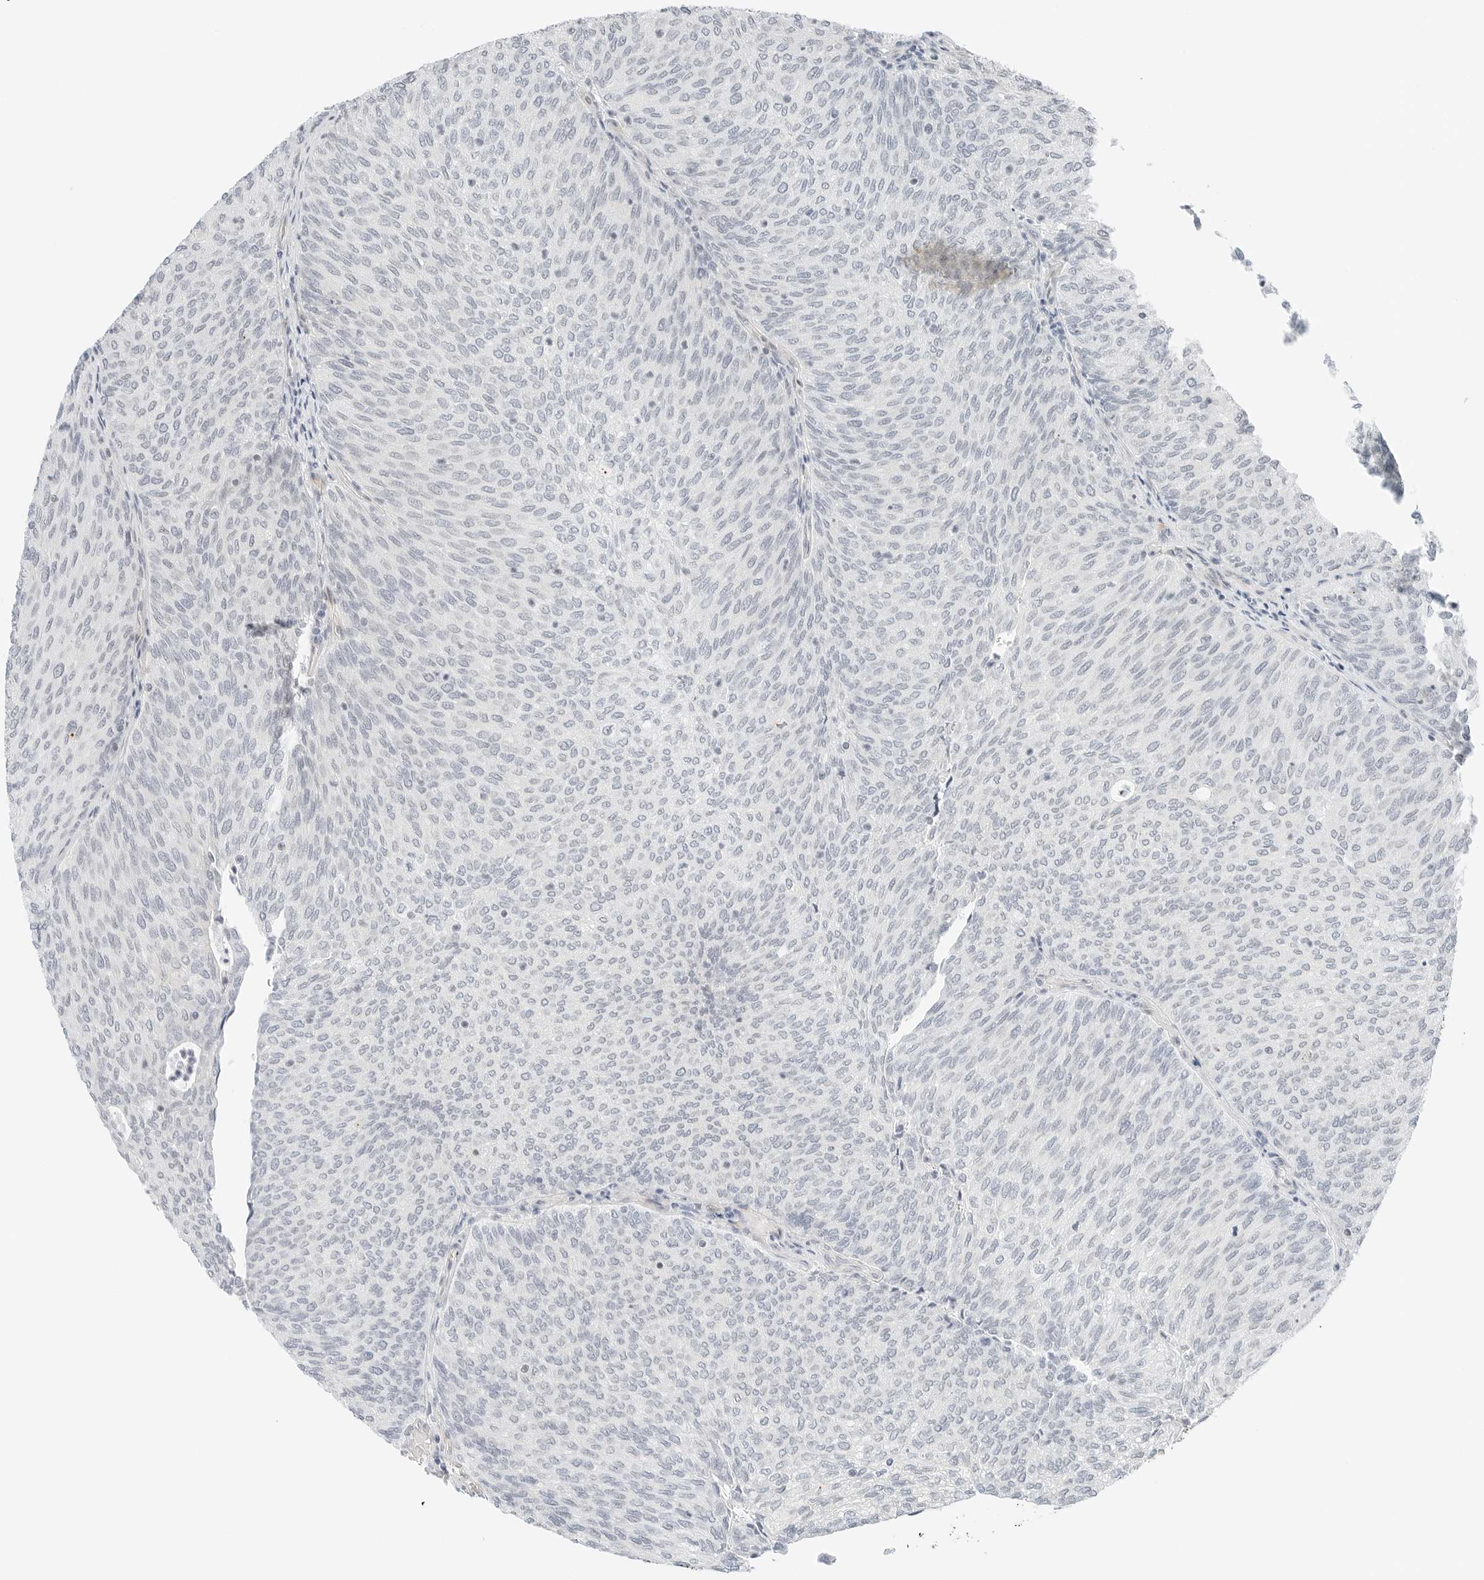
{"staining": {"intensity": "negative", "quantity": "none", "location": "none"}, "tissue": "urothelial cancer", "cell_type": "Tumor cells", "image_type": "cancer", "snomed": [{"axis": "morphology", "description": "Urothelial carcinoma, Low grade"}, {"axis": "topography", "description": "Urinary bladder"}], "caption": "A high-resolution image shows IHC staining of urothelial cancer, which exhibits no significant staining in tumor cells.", "gene": "IQCC", "patient": {"sex": "female", "age": 79}}